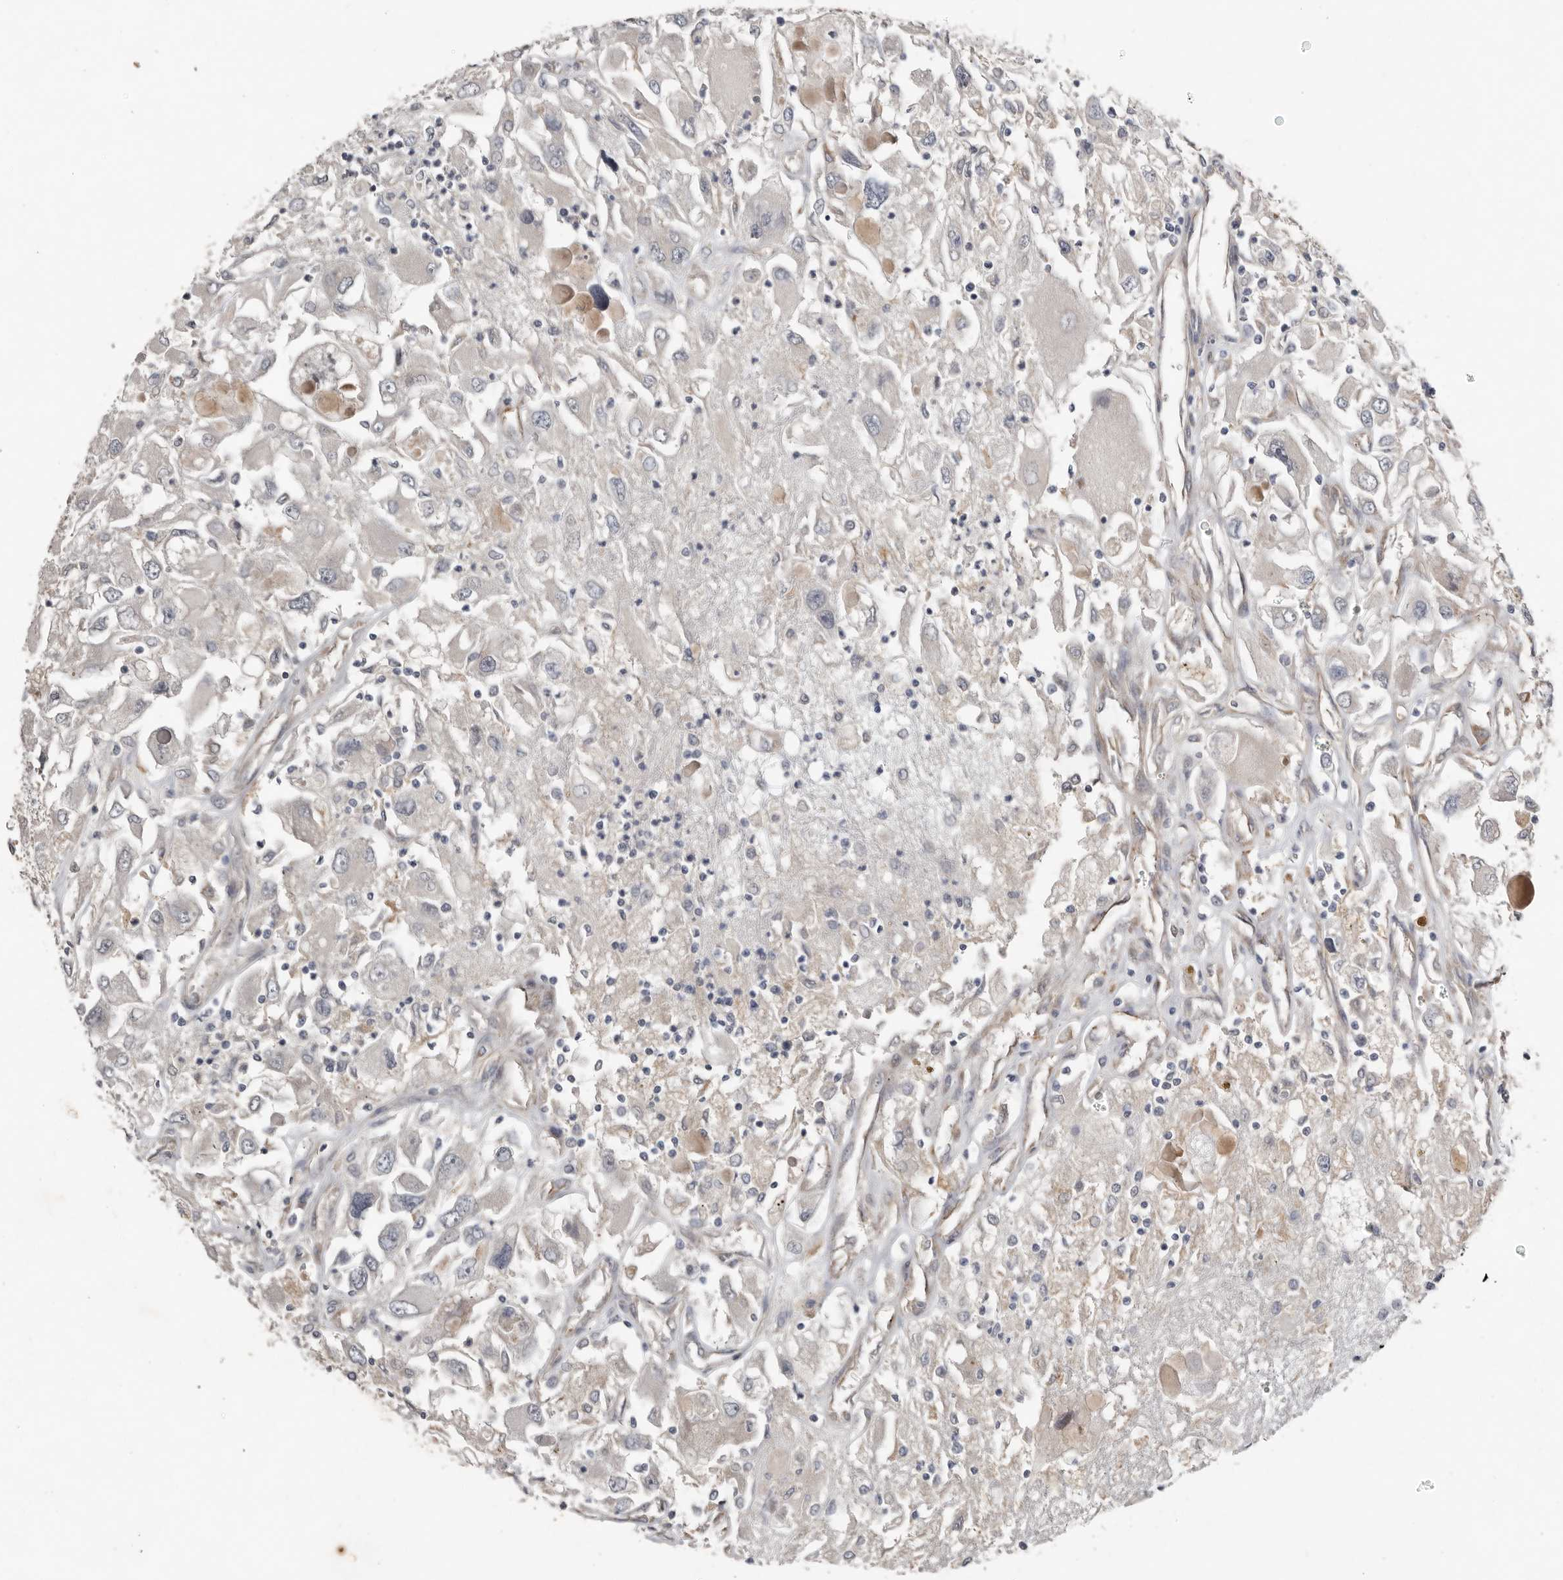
{"staining": {"intensity": "negative", "quantity": "none", "location": "none"}, "tissue": "renal cancer", "cell_type": "Tumor cells", "image_type": "cancer", "snomed": [{"axis": "morphology", "description": "Adenocarcinoma, NOS"}, {"axis": "topography", "description": "Kidney"}], "caption": "This is an immunohistochemistry (IHC) image of human renal cancer. There is no expression in tumor cells.", "gene": "RANBP17", "patient": {"sex": "female", "age": 52}}